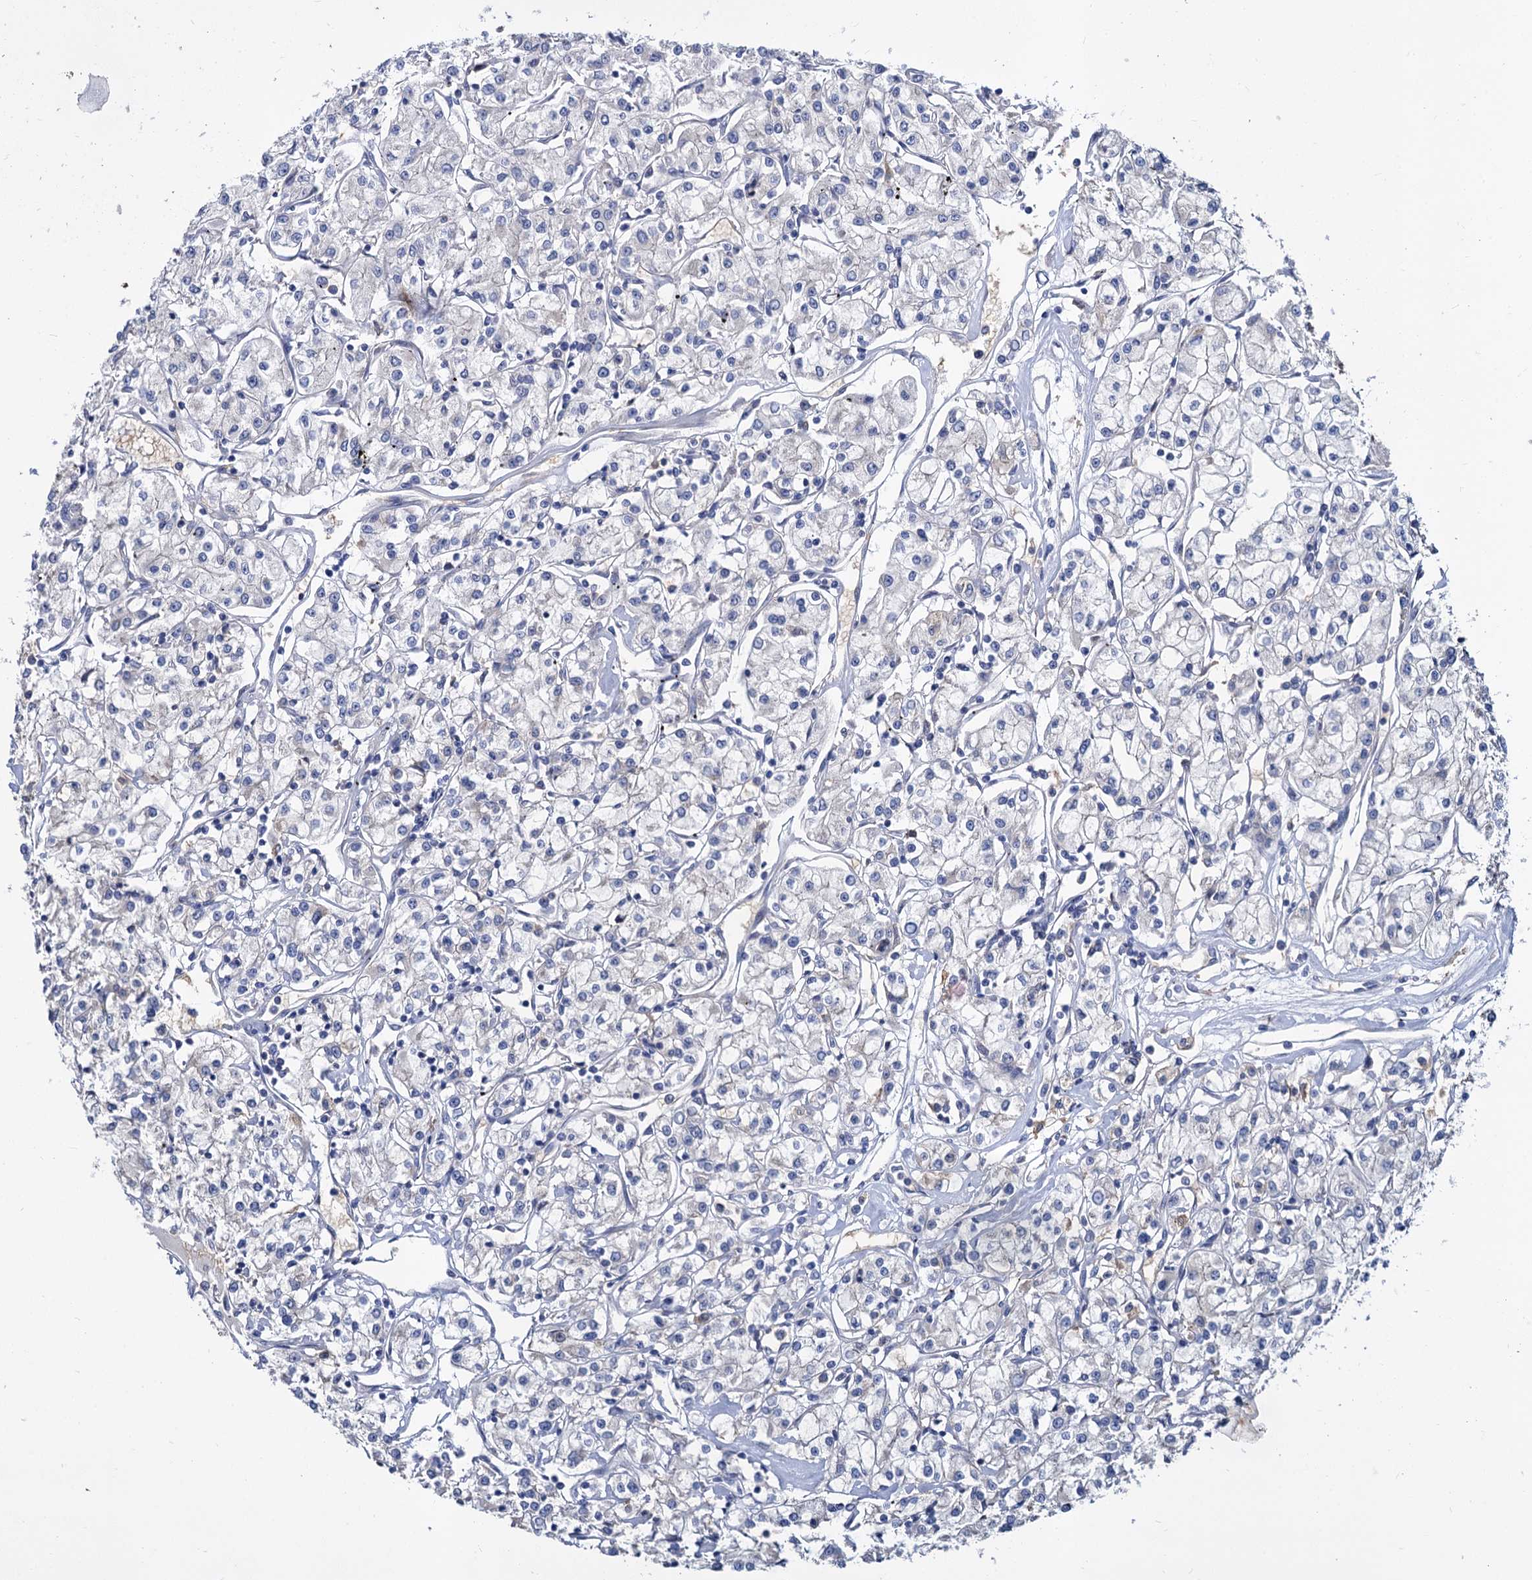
{"staining": {"intensity": "negative", "quantity": "none", "location": "none"}, "tissue": "renal cancer", "cell_type": "Tumor cells", "image_type": "cancer", "snomed": [{"axis": "morphology", "description": "Adenocarcinoma, NOS"}, {"axis": "topography", "description": "Kidney"}], "caption": "DAB immunohistochemical staining of human adenocarcinoma (renal) displays no significant positivity in tumor cells. The staining is performed using DAB brown chromogen with nuclei counter-stained in using hematoxylin.", "gene": "GCLC", "patient": {"sex": "female", "age": 59}}